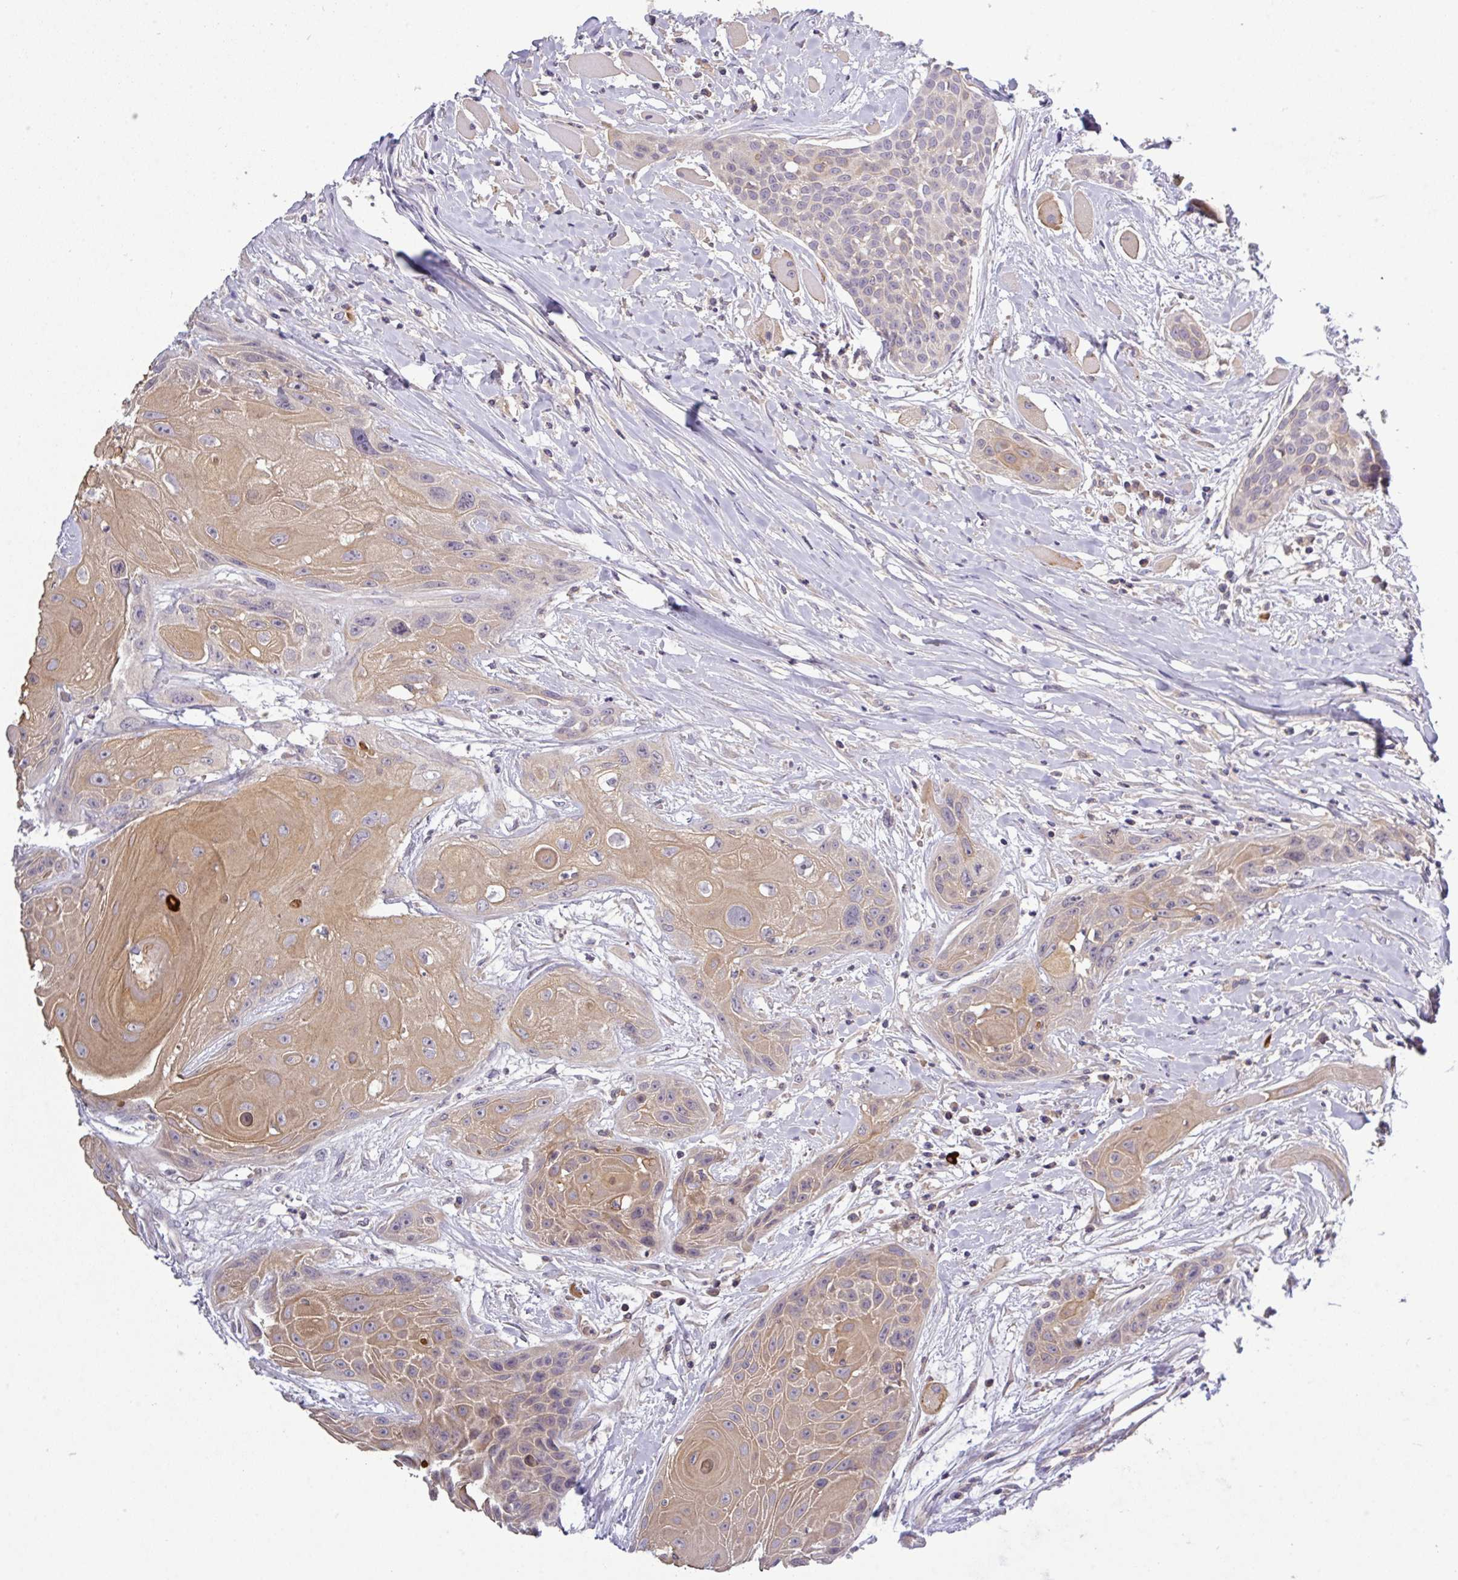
{"staining": {"intensity": "moderate", "quantity": ">75%", "location": "cytoplasmic/membranous"}, "tissue": "head and neck cancer", "cell_type": "Tumor cells", "image_type": "cancer", "snomed": [{"axis": "morphology", "description": "Squamous cell carcinoma, NOS"}, {"axis": "topography", "description": "Head-Neck"}], "caption": "Protein staining exhibits moderate cytoplasmic/membranous expression in approximately >75% of tumor cells in head and neck squamous cell carcinoma.", "gene": "TMEM62", "patient": {"sex": "female", "age": 73}}